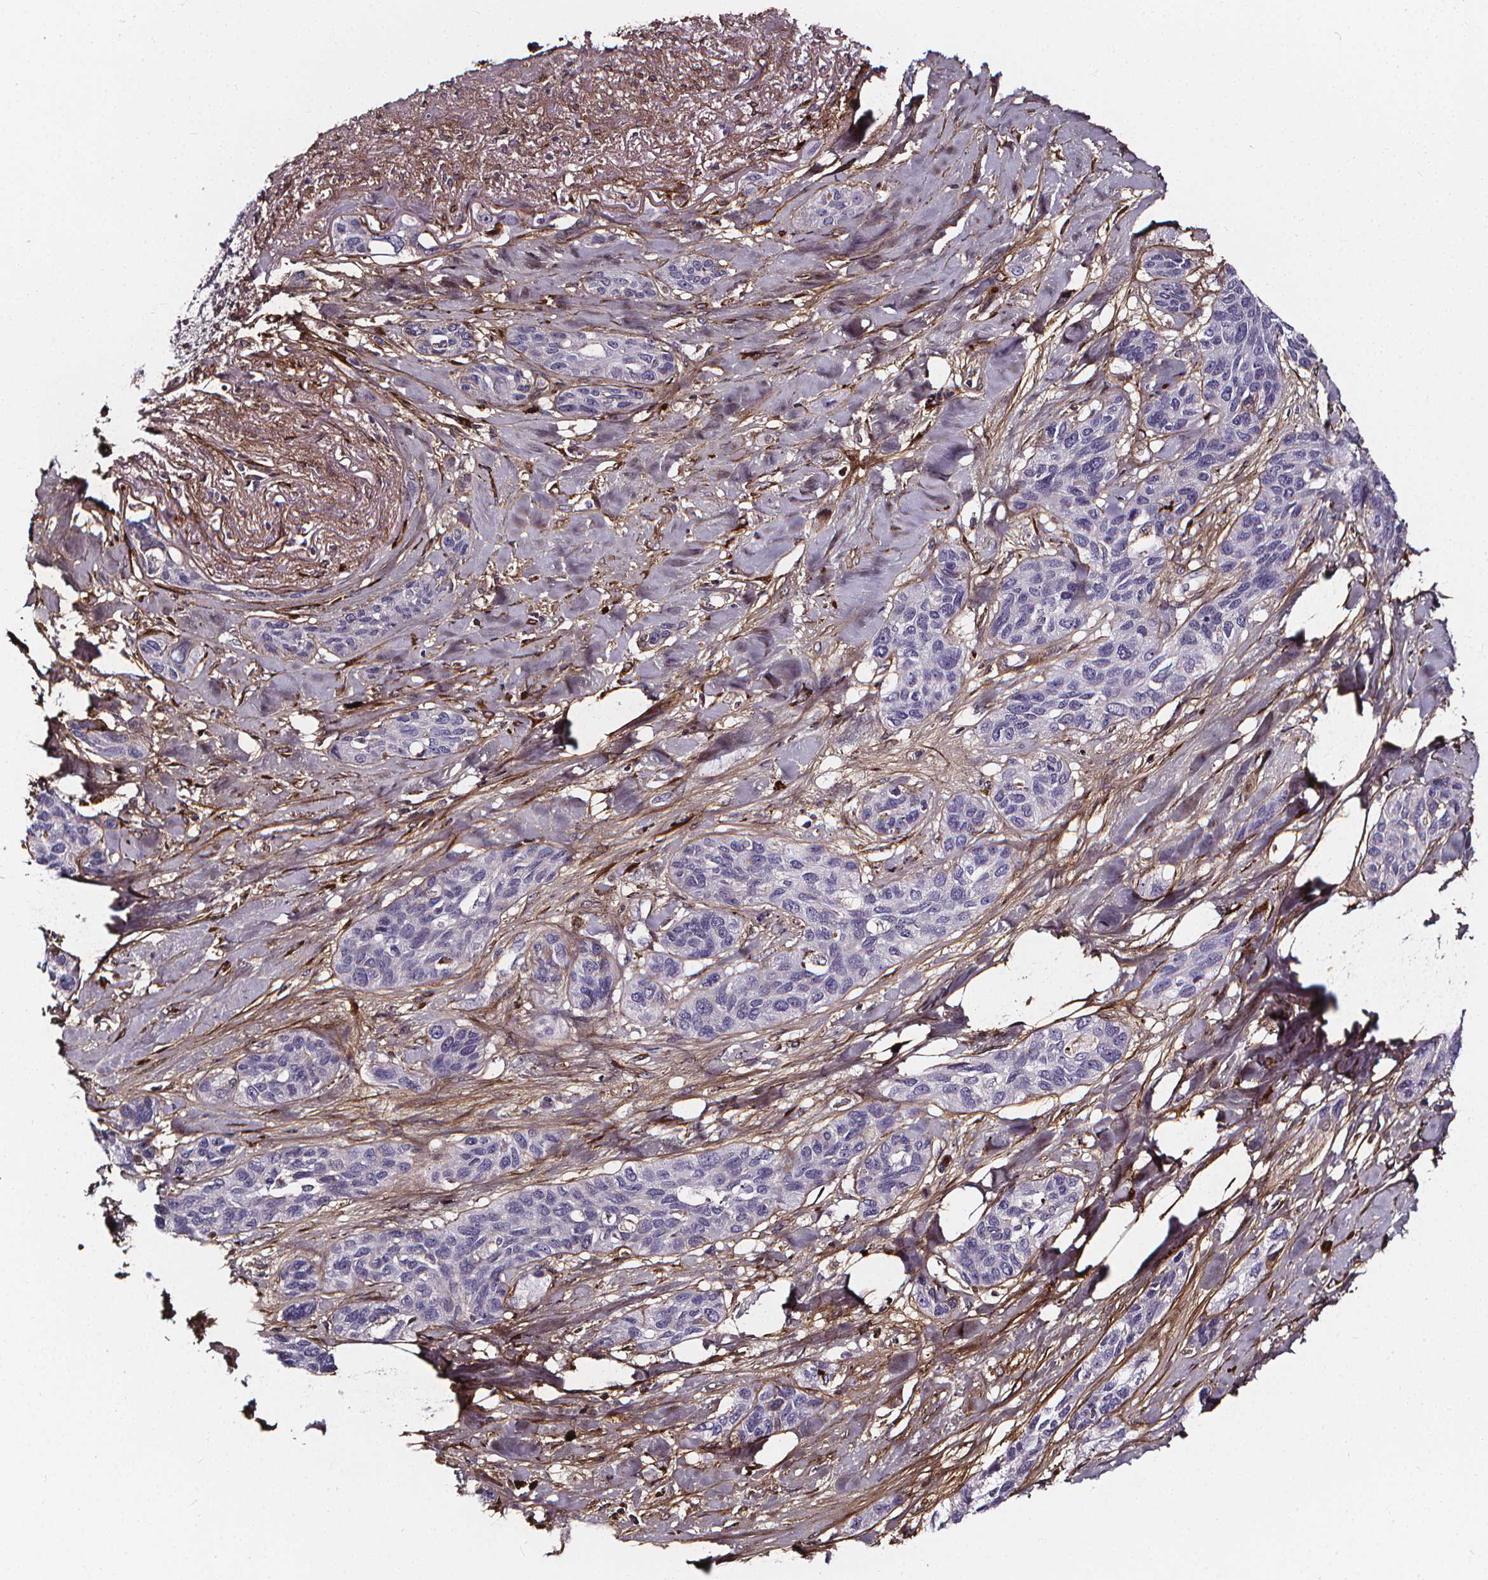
{"staining": {"intensity": "negative", "quantity": "none", "location": "none"}, "tissue": "lung cancer", "cell_type": "Tumor cells", "image_type": "cancer", "snomed": [{"axis": "morphology", "description": "Squamous cell carcinoma, NOS"}, {"axis": "topography", "description": "Lung"}], "caption": "High magnification brightfield microscopy of lung cancer stained with DAB (3,3'-diaminobenzidine) (brown) and counterstained with hematoxylin (blue): tumor cells show no significant staining.", "gene": "AEBP1", "patient": {"sex": "female", "age": 70}}